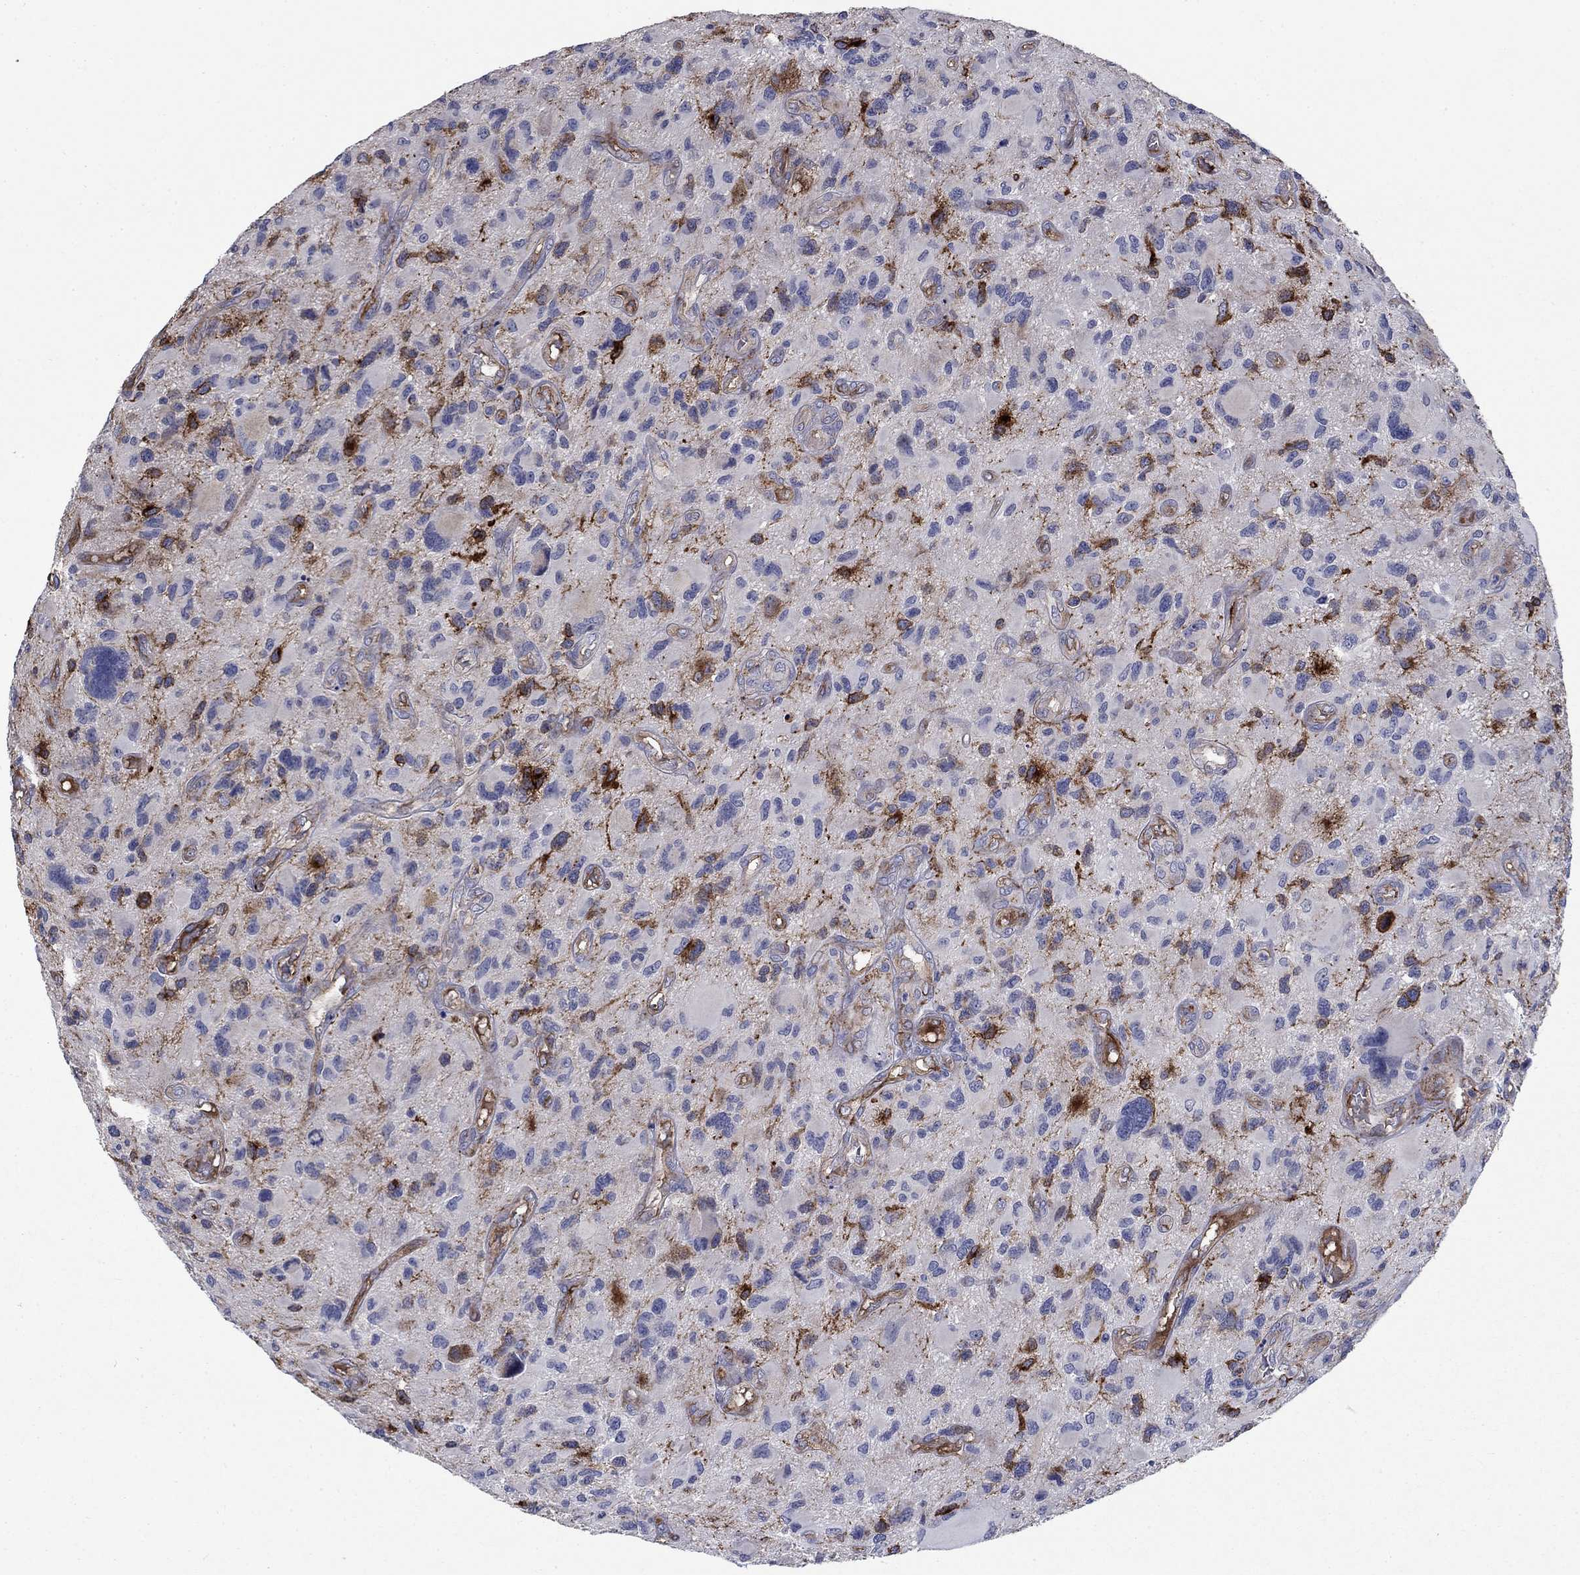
{"staining": {"intensity": "strong", "quantity": "<25%", "location": "cytoplasmic/membranous"}, "tissue": "glioma", "cell_type": "Tumor cells", "image_type": "cancer", "snomed": [{"axis": "morphology", "description": "Glioma, malignant, NOS"}, {"axis": "morphology", "description": "Glioma, malignant, High grade"}, {"axis": "topography", "description": "Brain"}], "caption": "The photomicrograph shows staining of malignant high-grade glioma, revealing strong cytoplasmic/membranous protein staining (brown color) within tumor cells.", "gene": "SLC1A1", "patient": {"sex": "female", "age": 71}}